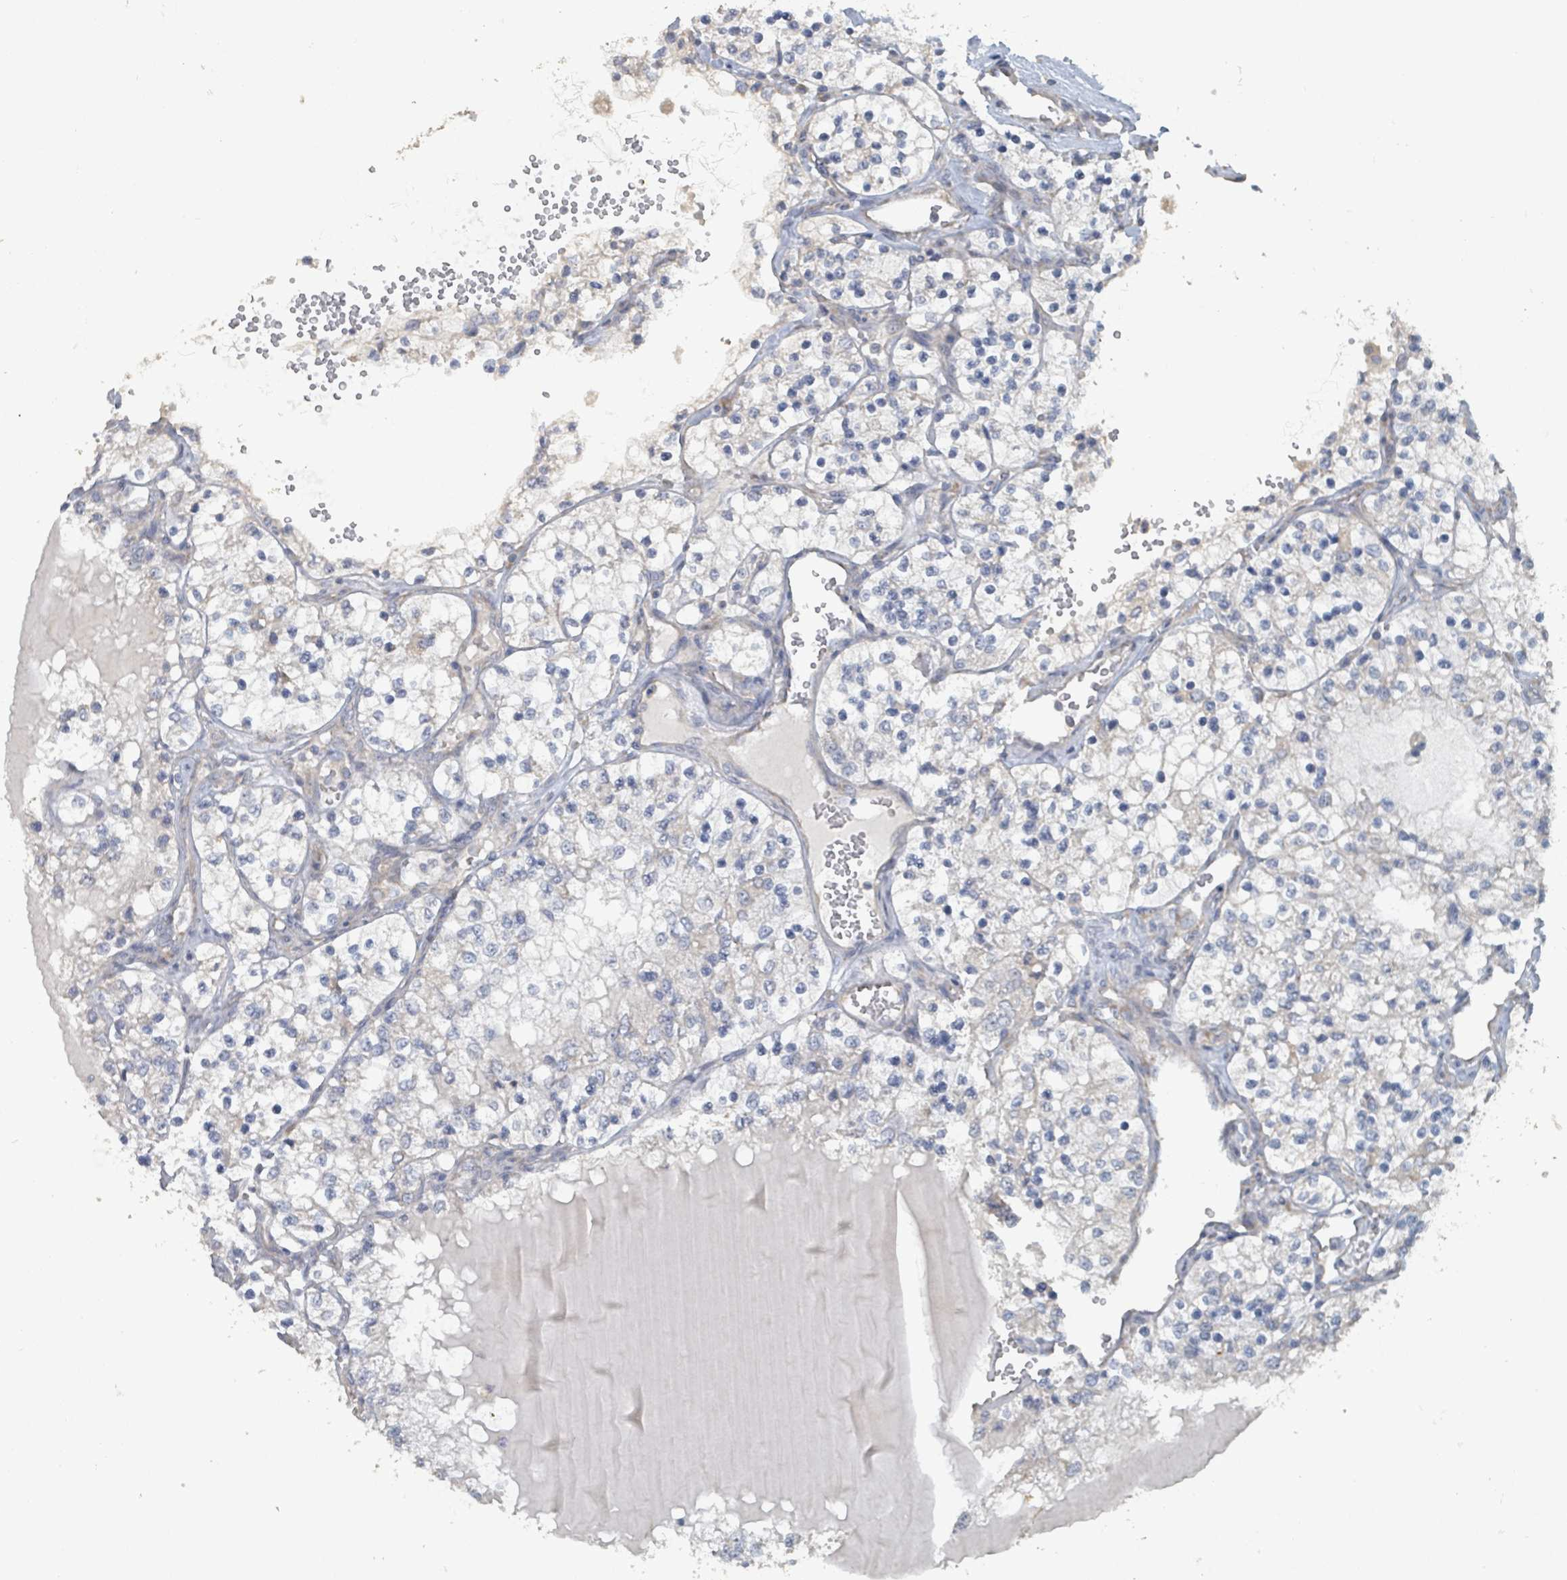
{"staining": {"intensity": "negative", "quantity": "none", "location": "none"}, "tissue": "renal cancer", "cell_type": "Tumor cells", "image_type": "cancer", "snomed": [{"axis": "morphology", "description": "Adenocarcinoma, NOS"}, {"axis": "topography", "description": "Kidney"}], "caption": "High magnification brightfield microscopy of renal adenocarcinoma stained with DAB (3,3'-diaminobenzidine) (brown) and counterstained with hematoxylin (blue): tumor cells show no significant expression.", "gene": "RPL32", "patient": {"sex": "female", "age": 69}}